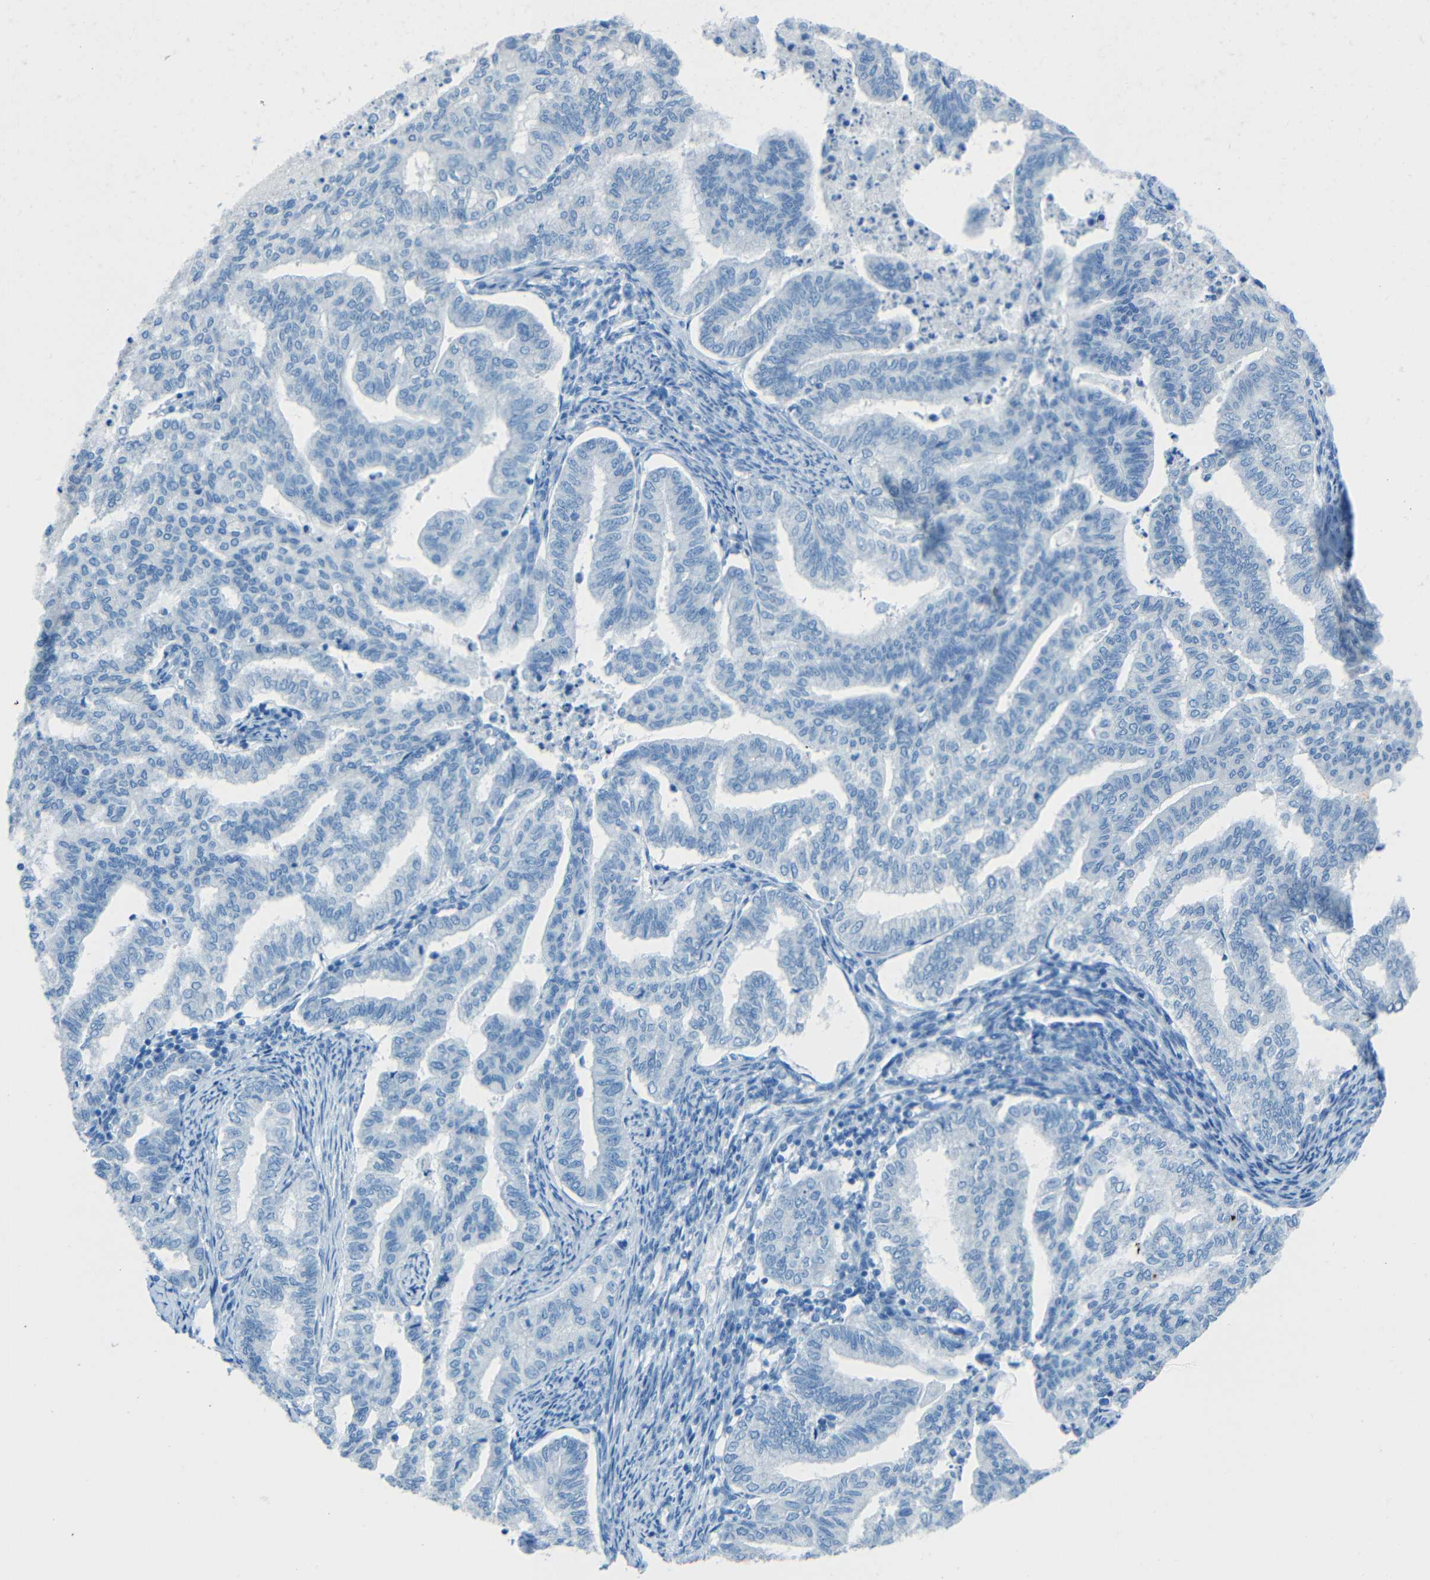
{"staining": {"intensity": "negative", "quantity": "none", "location": "none"}, "tissue": "endometrial cancer", "cell_type": "Tumor cells", "image_type": "cancer", "snomed": [{"axis": "morphology", "description": "Adenocarcinoma, NOS"}, {"axis": "topography", "description": "Endometrium"}], "caption": "Tumor cells show no significant protein positivity in endometrial cancer (adenocarcinoma).", "gene": "TUBB4B", "patient": {"sex": "female", "age": 79}}